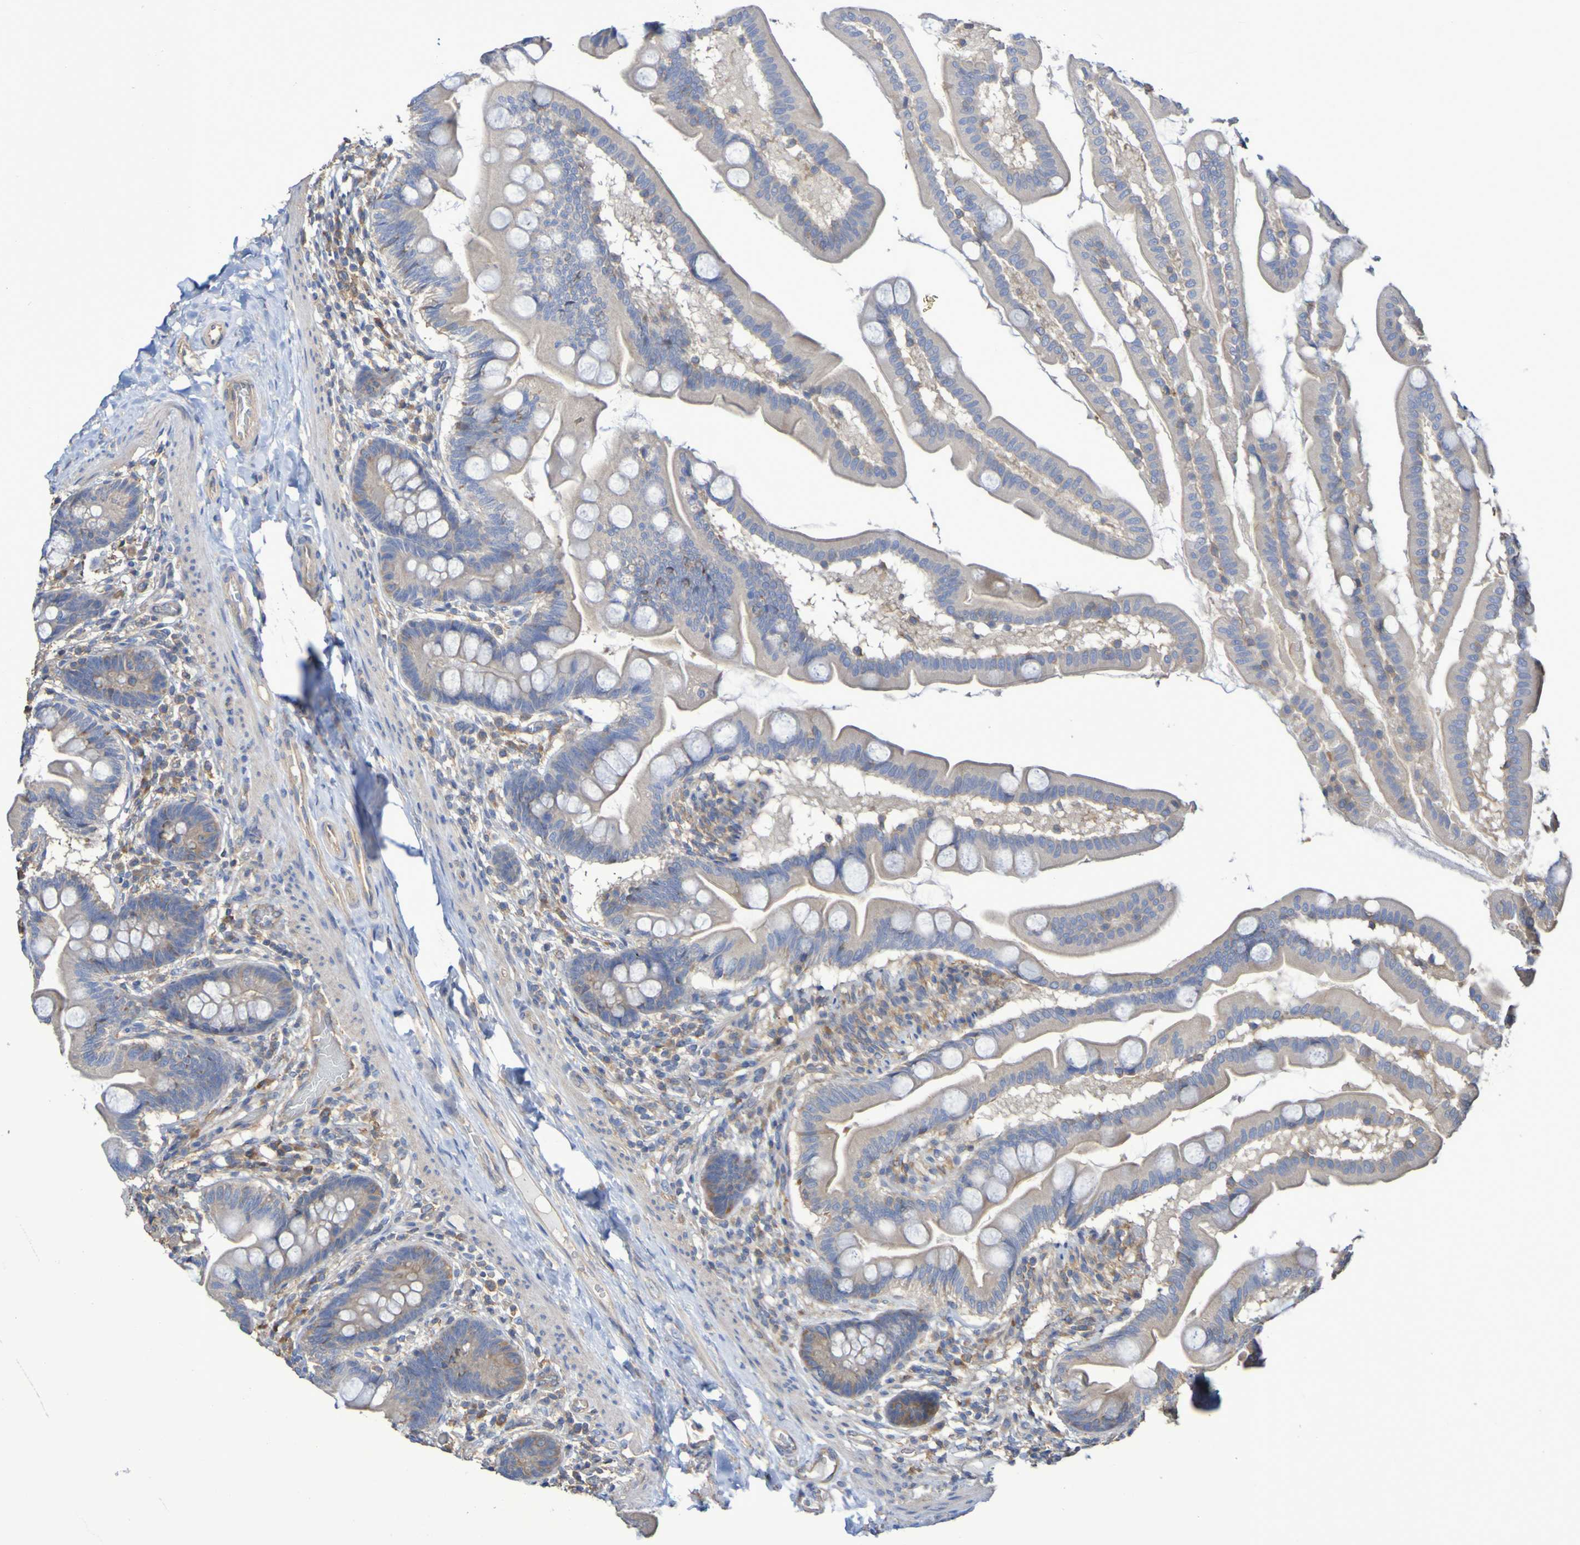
{"staining": {"intensity": "moderate", "quantity": "25%-75%", "location": "cytoplasmic/membranous"}, "tissue": "small intestine", "cell_type": "Glandular cells", "image_type": "normal", "snomed": [{"axis": "morphology", "description": "Normal tissue, NOS"}, {"axis": "topography", "description": "Small intestine"}], "caption": "High-power microscopy captured an immunohistochemistry photomicrograph of unremarkable small intestine, revealing moderate cytoplasmic/membranous expression in about 25%-75% of glandular cells. (DAB = brown stain, brightfield microscopy at high magnification).", "gene": "SYNJ1", "patient": {"sex": "female", "age": 56}}